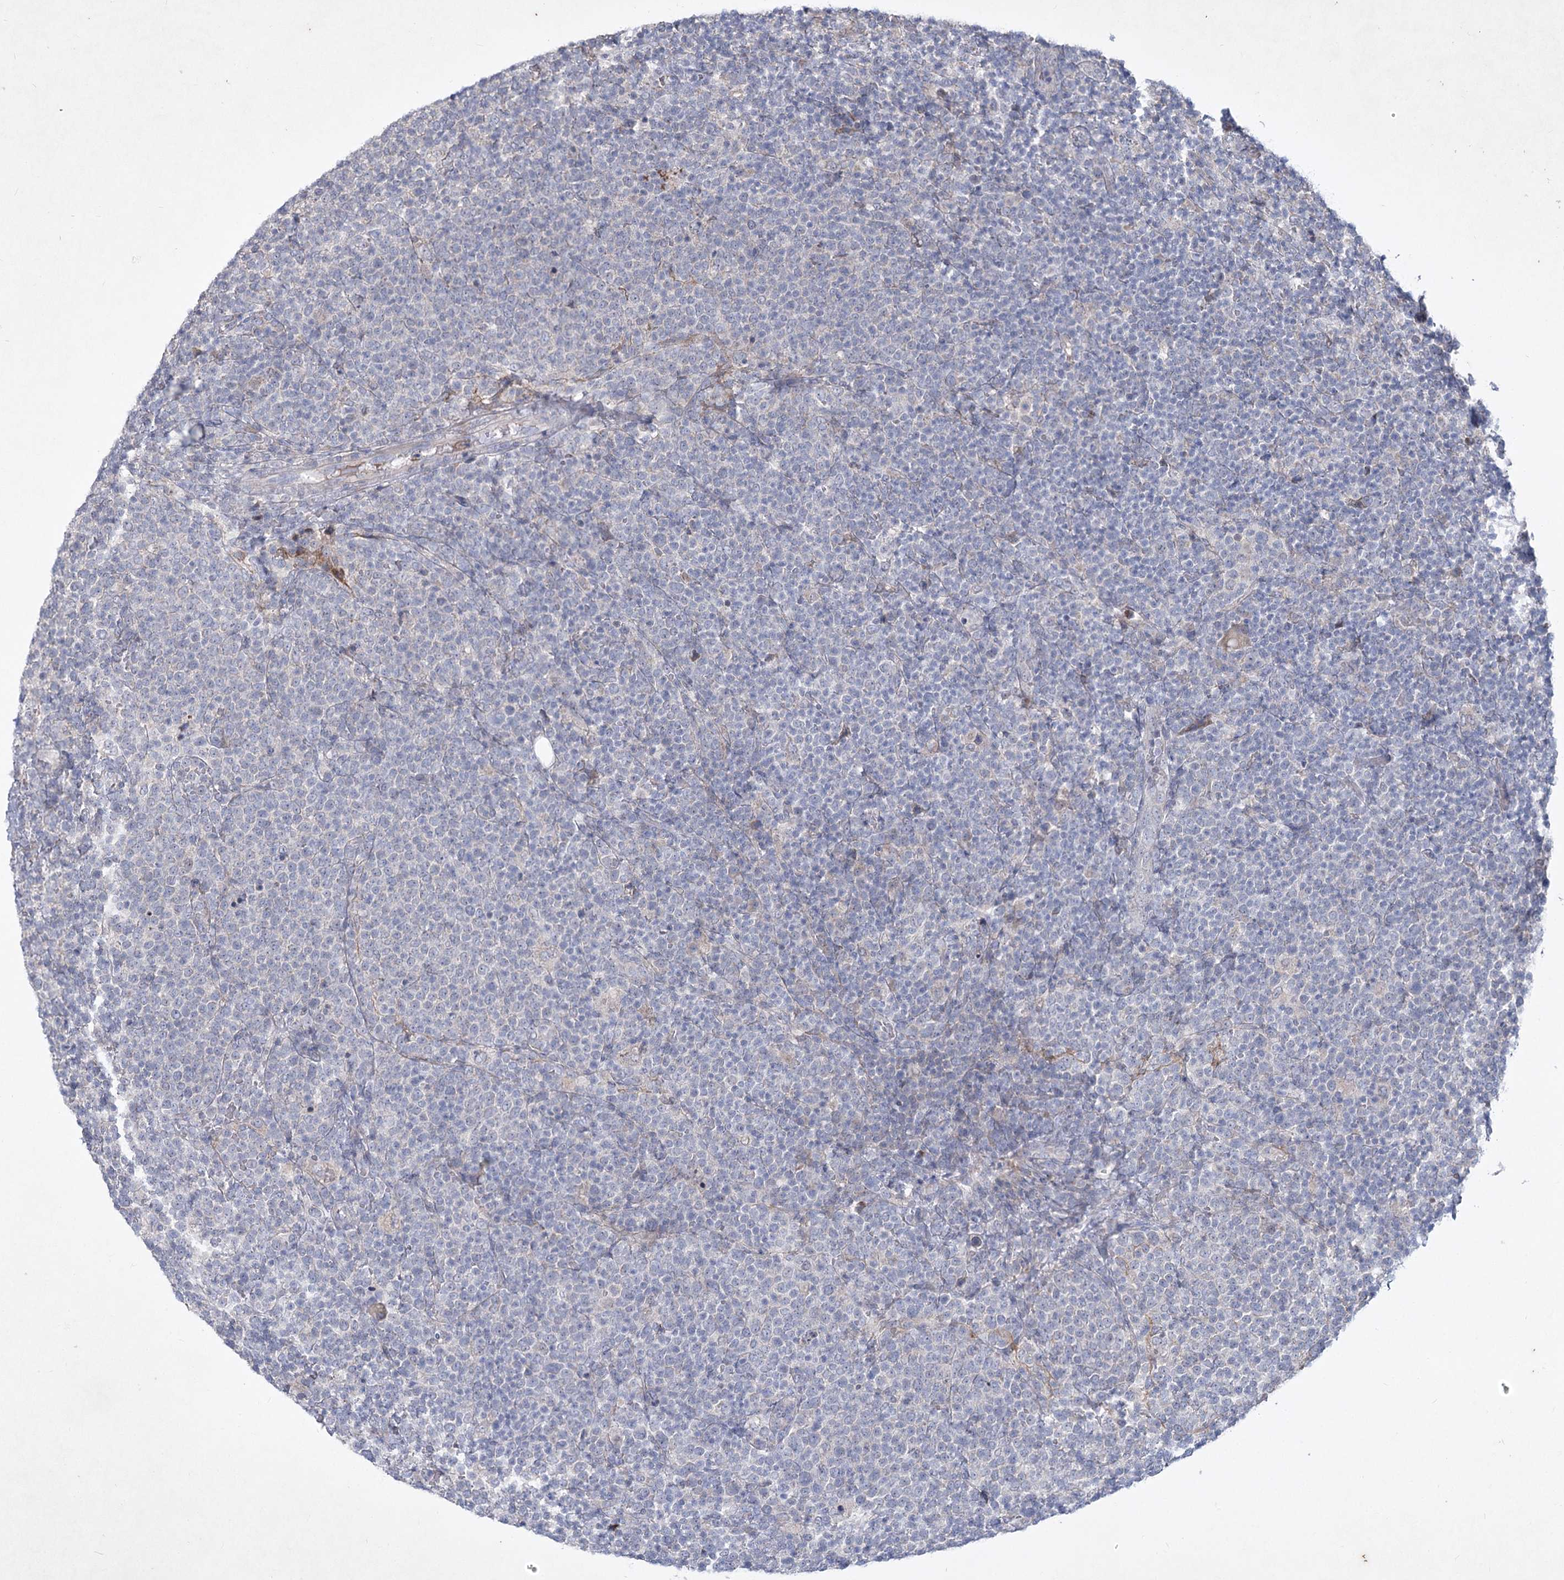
{"staining": {"intensity": "negative", "quantity": "none", "location": "none"}, "tissue": "lymphoma", "cell_type": "Tumor cells", "image_type": "cancer", "snomed": [{"axis": "morphology", "description": "Malignant lymphoma, non-Hodgkin's type, High grade"}, {"axis": "topography", "description": "Lymph node"}], "caption": "Immunohistochemical staining of human lymphoma demonstrates no significant staining in tumor cells. (Brightfield microscopy of DAB (3,3'-diaminobenzidine) IHC at high magnification).", "gene": "PLA2G12A", "patient": {"sex": "male", "age": 61}}